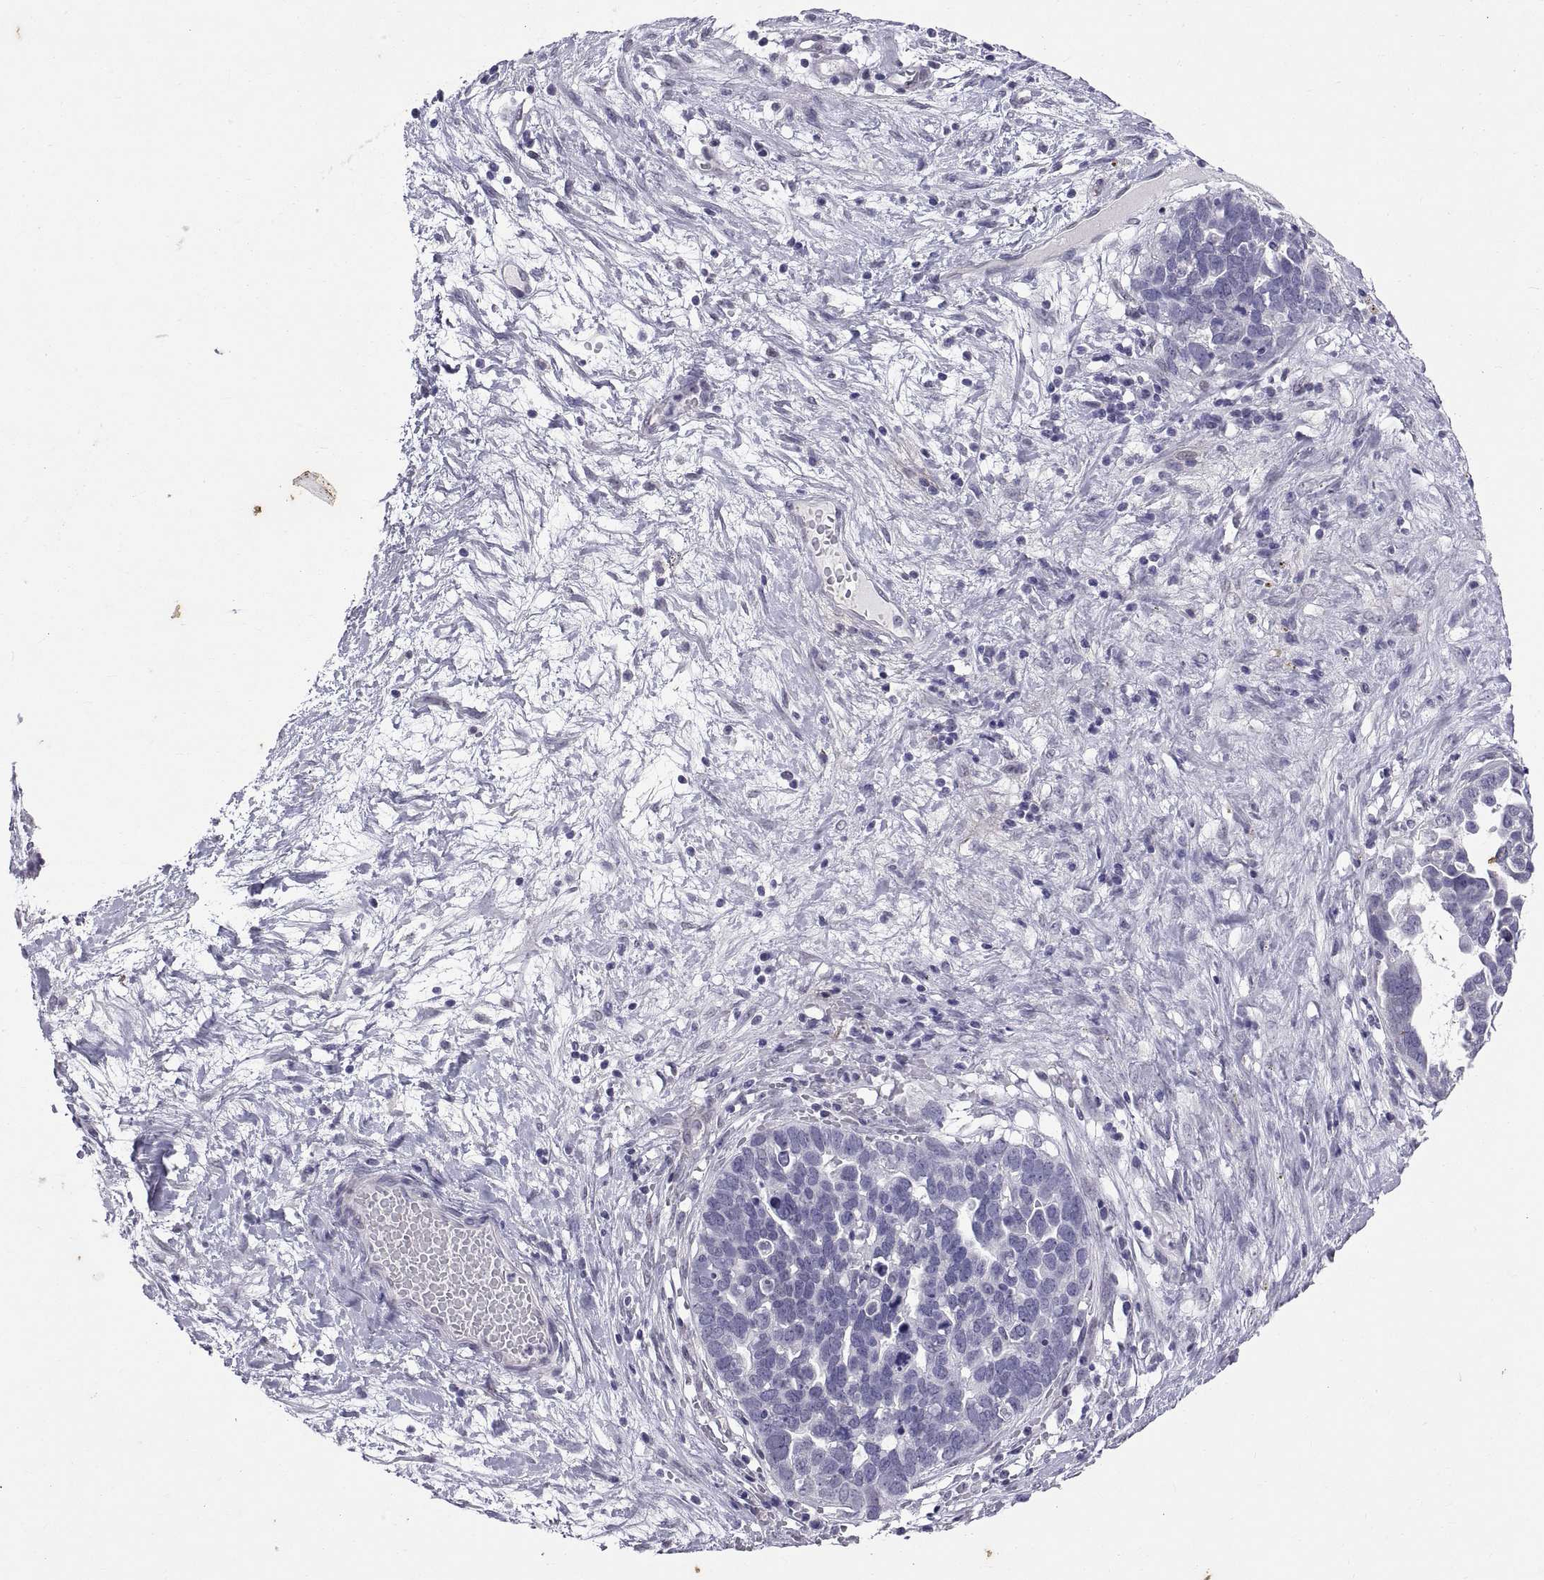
{"staining": {"intensity": "negative", "quantity": "none", "location": "none"}, "tissue": "ovarian cancer", "cell_type": "Tumor cells", "image_type": "cancer", "snomed": [{"axis": "morphology", "description": "Cystadenocarcinoma, serous, NOS"}, {"axis": "topography", "description": "Ovary"}], "caption": "Tumor cells are negative for brown protein staining in serous cystadenocarcinoma (ovarian).", "gene": "KRT77", "patient": {"sex": "female", "age": 54}}